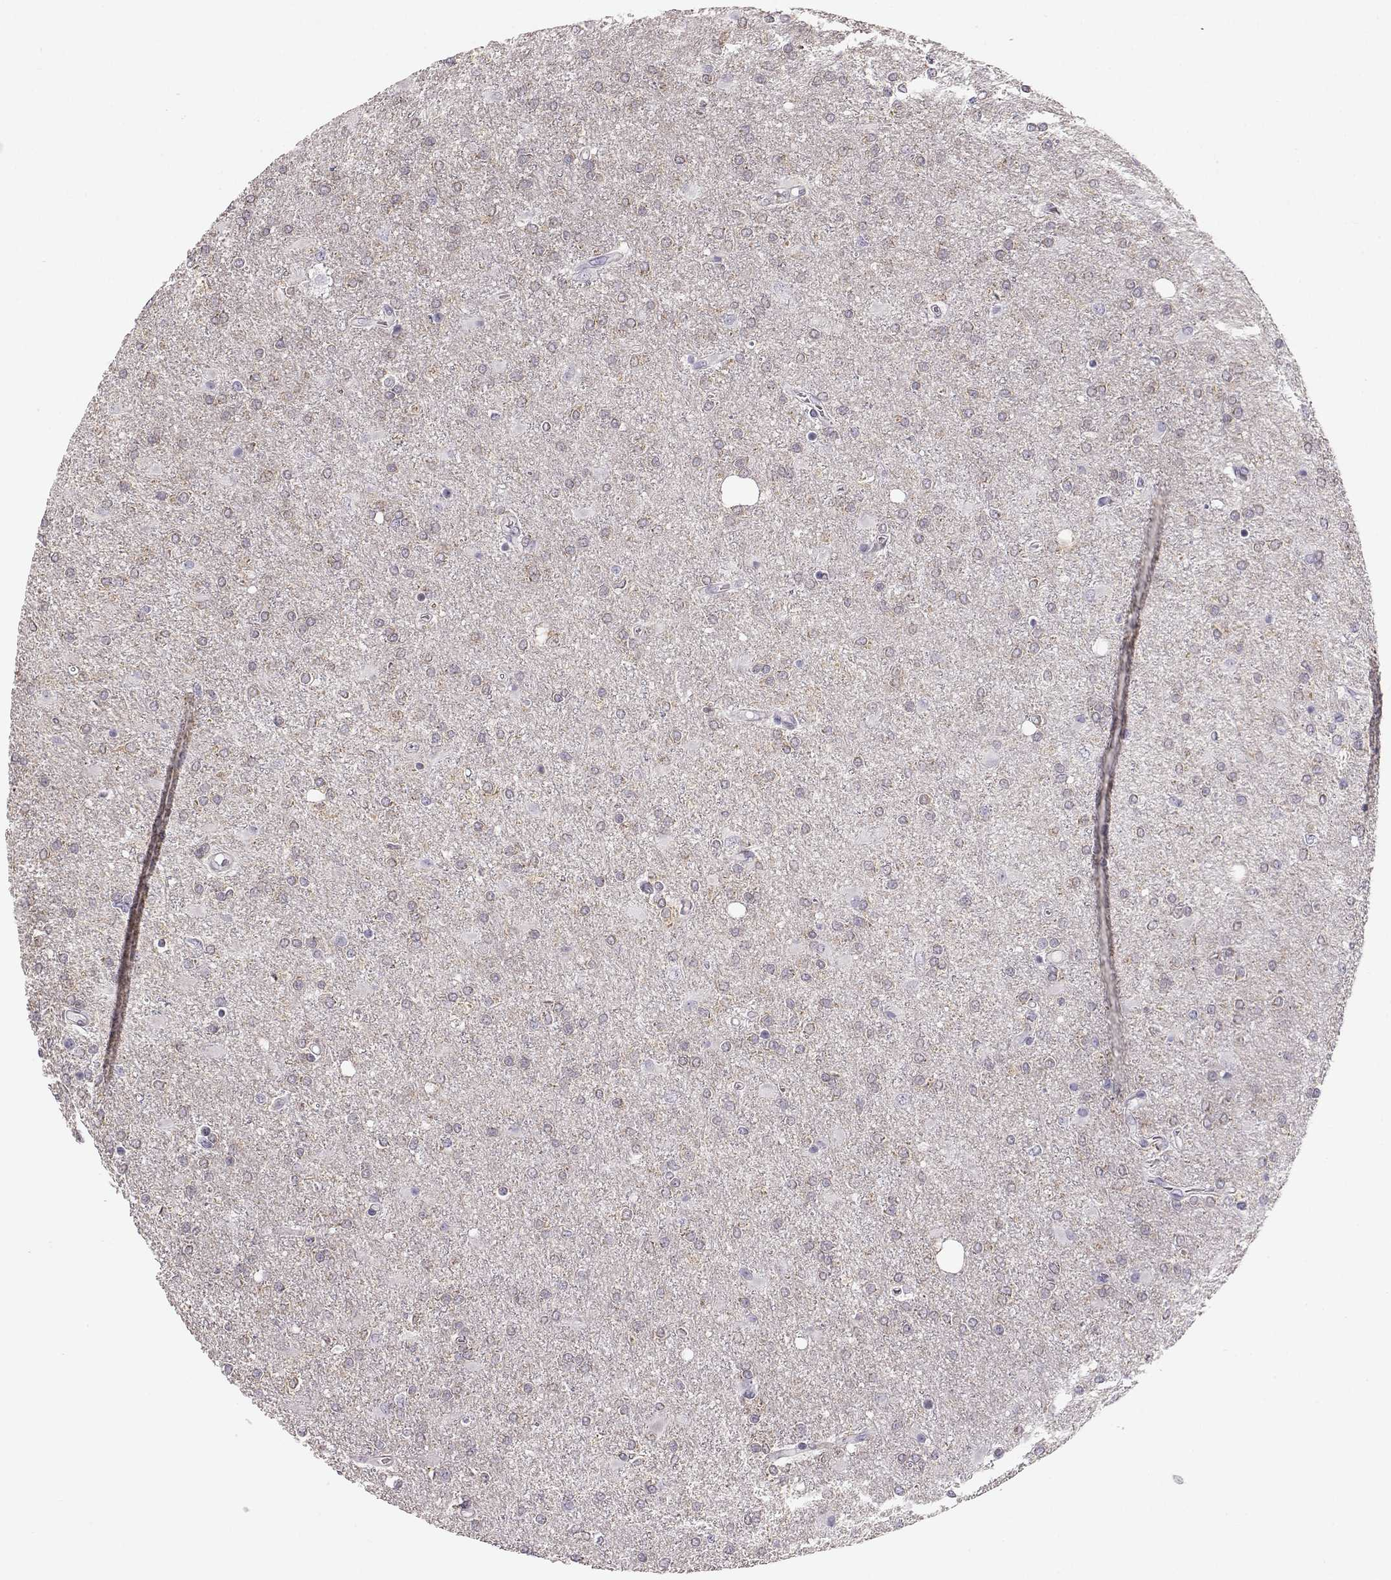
{"staining": {"intensity": "weak", "quantity": "25%-75%", "location": "cytoplasmic/membranous"}, "tissue": "glioma", "cell_type": "Tumor cells", "image_type": "cancer", "snomed": [{"axis": "morphology", "description": "Glioma, malignant, High grade"}, {"axis": "topography", "description": "Cerebral cortex"}], "caption": "This histopathology image exhibits IHC staining of human malignant high-grade glioma, with low weak cytoplasmic/membranous positivity in approximately 25%-75% of tumor cells.", "gene": "GPR50", "patient": {"sex": "male", "age": 70}}